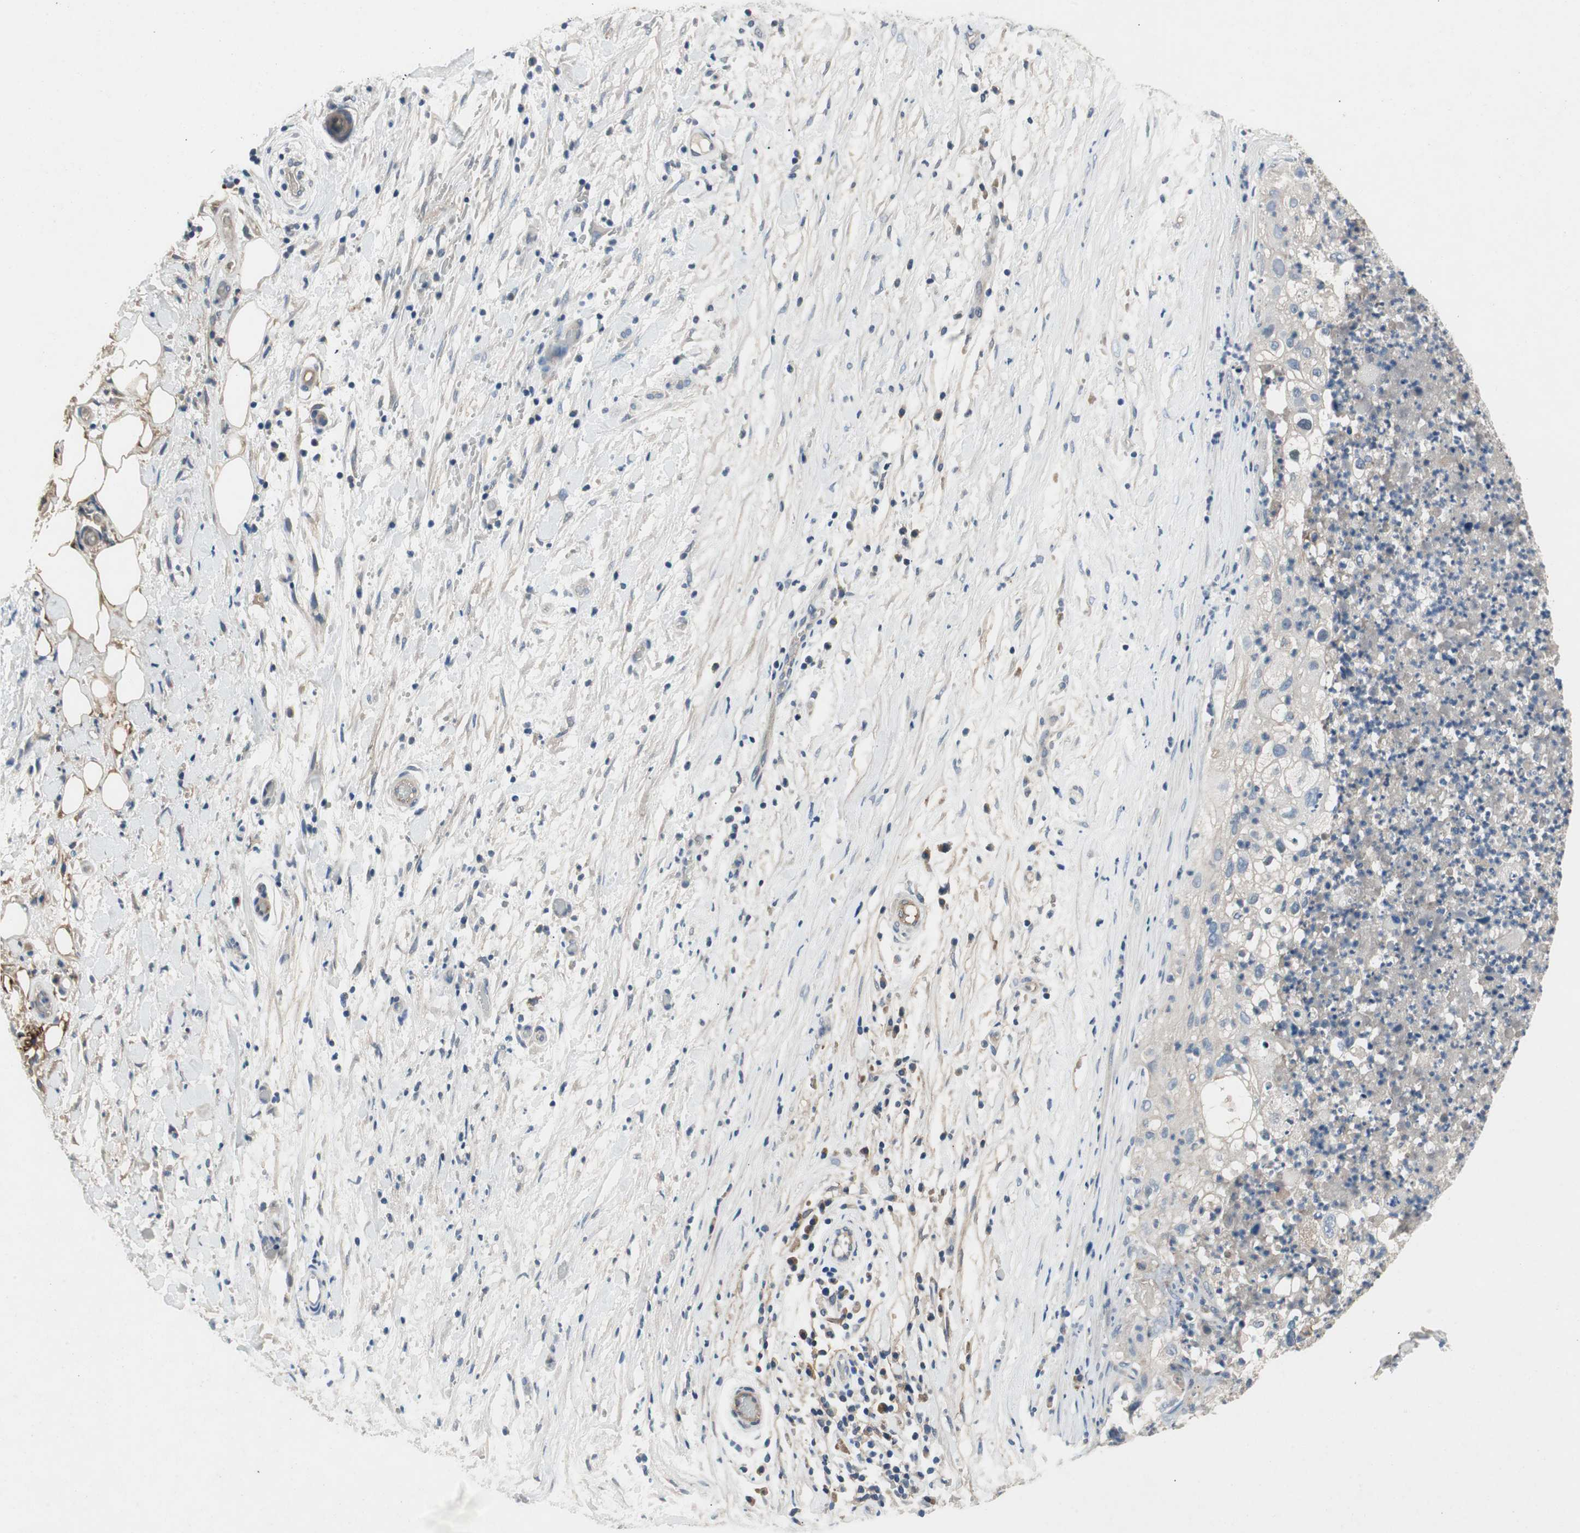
{"staining": {"intensity": "negative", "quantity": "none", "location": "none"}, "tissue": "lung cancer", "cell_type": "Tumor cells", "image_type": "cancer", "snomed": [{"axis": "morphology", "description": "Inflammation, NOS"}, {"axis": "morphology", "description": "Squamous cell carcinoma, NOS"}, {"axis": "topography", "description": "Lymph node"}, {"axis": "topography", "description": "Soft tissue"}, {"axis": "topography", "description": "Lung"}], "caption": "The image reveals no significant positivity in tumor cells of lung squamous cell carcinoma.", "gene": "ALPL", "patient": {"sex": "male", "age": 66}}